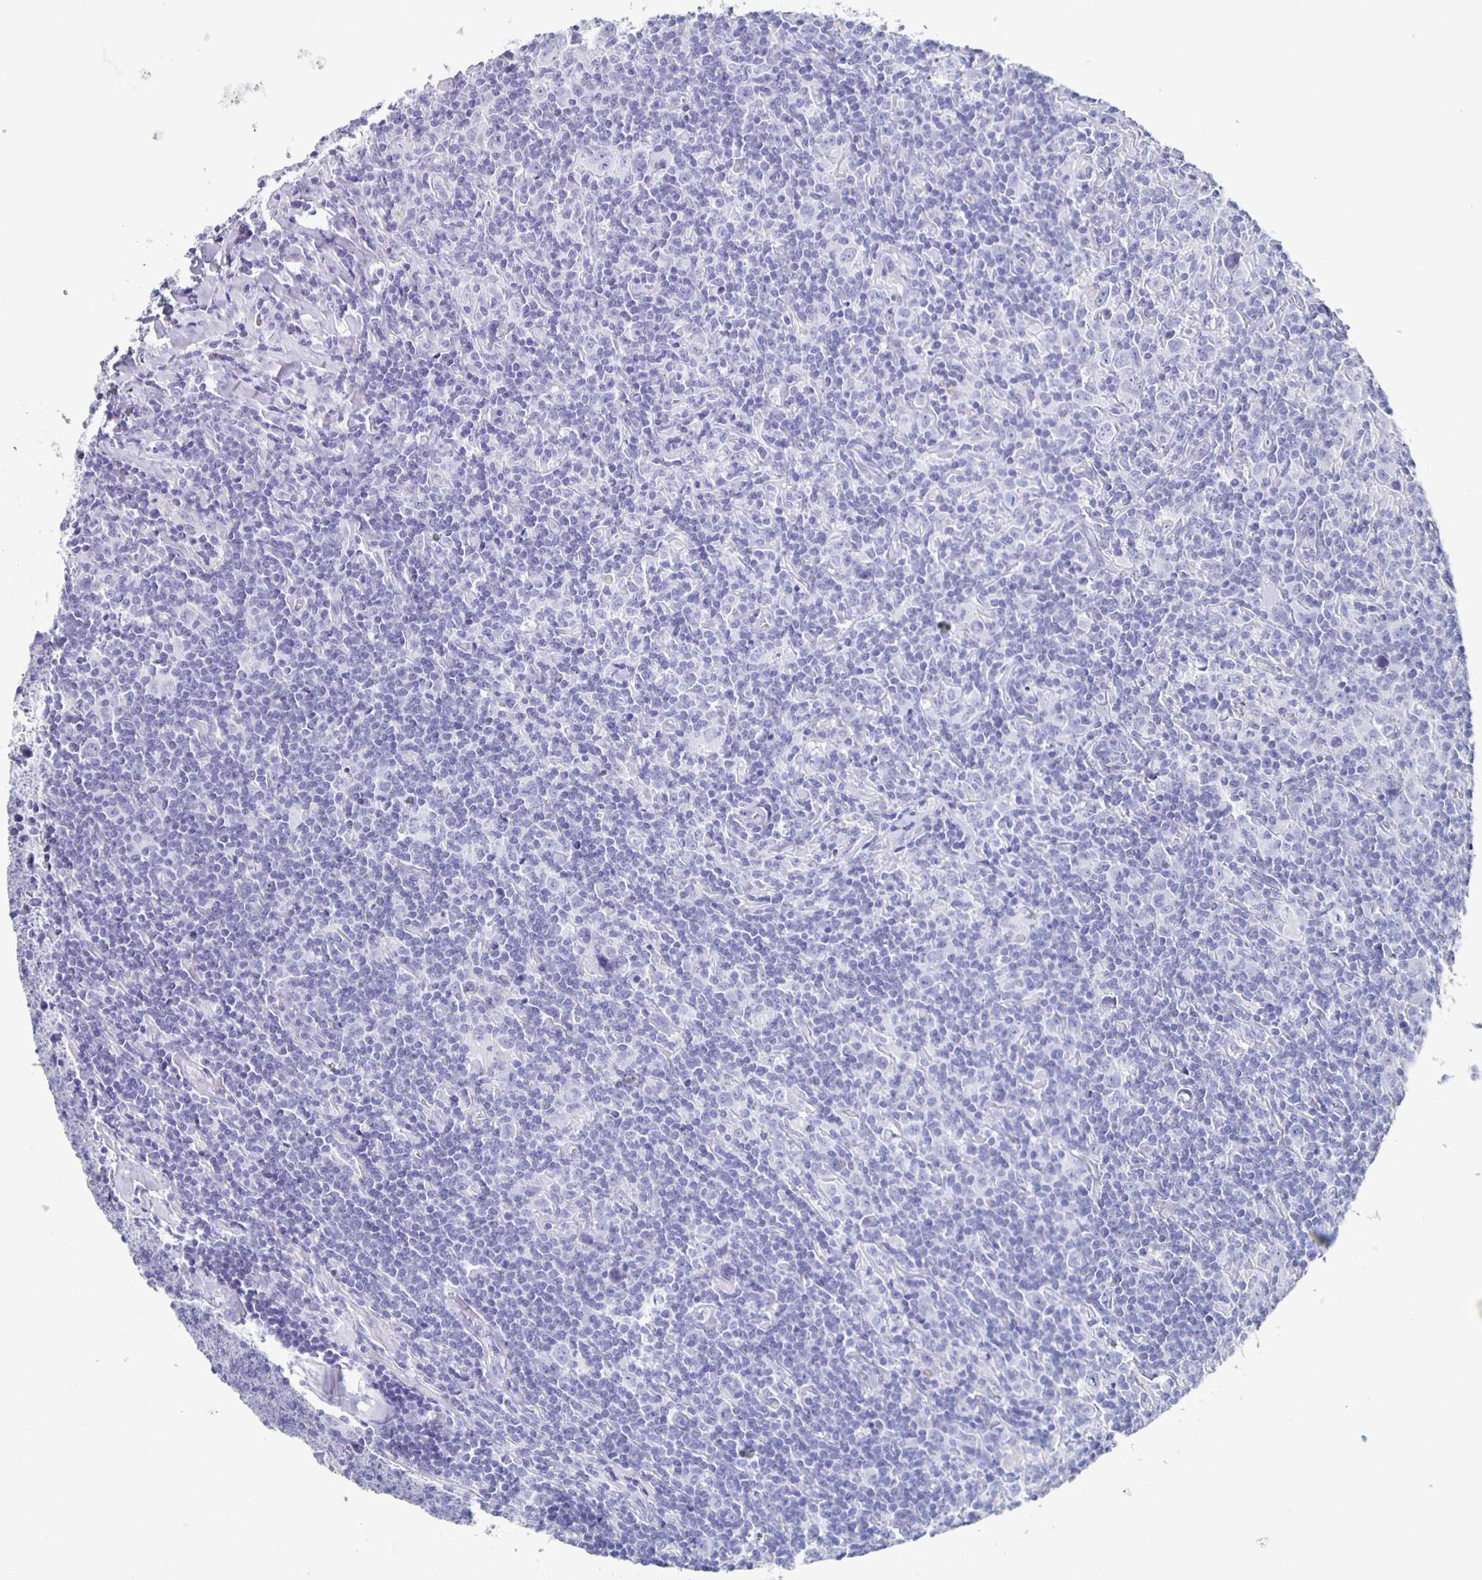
{"staining": {"intensity": "negative", "quantity": "none", "location": "none"}, "tissue": "lymphoma", "cell_type": "Tumor cells", "image_type": "cancer", "snomed": [{"axis": "morphology", "description": "Hodgkin's disease, NOS"}, {"axis": "topography", "description": "Lymph node"}], "caption": "Immunohistochemistry (IHC) image of neoplastic tissue: Hodgkin's disease stained with DAB (3,3'-diaminobenzidine) exhibits no significant protein expression in tumor cells. The staining is performed using DAB (3,3'-diaminobenzidine) brown chromogen with nuclei counter-stained in using hematoxylin.", "gene": "FGA", "patient": {"sex": "female", "age": 18}}